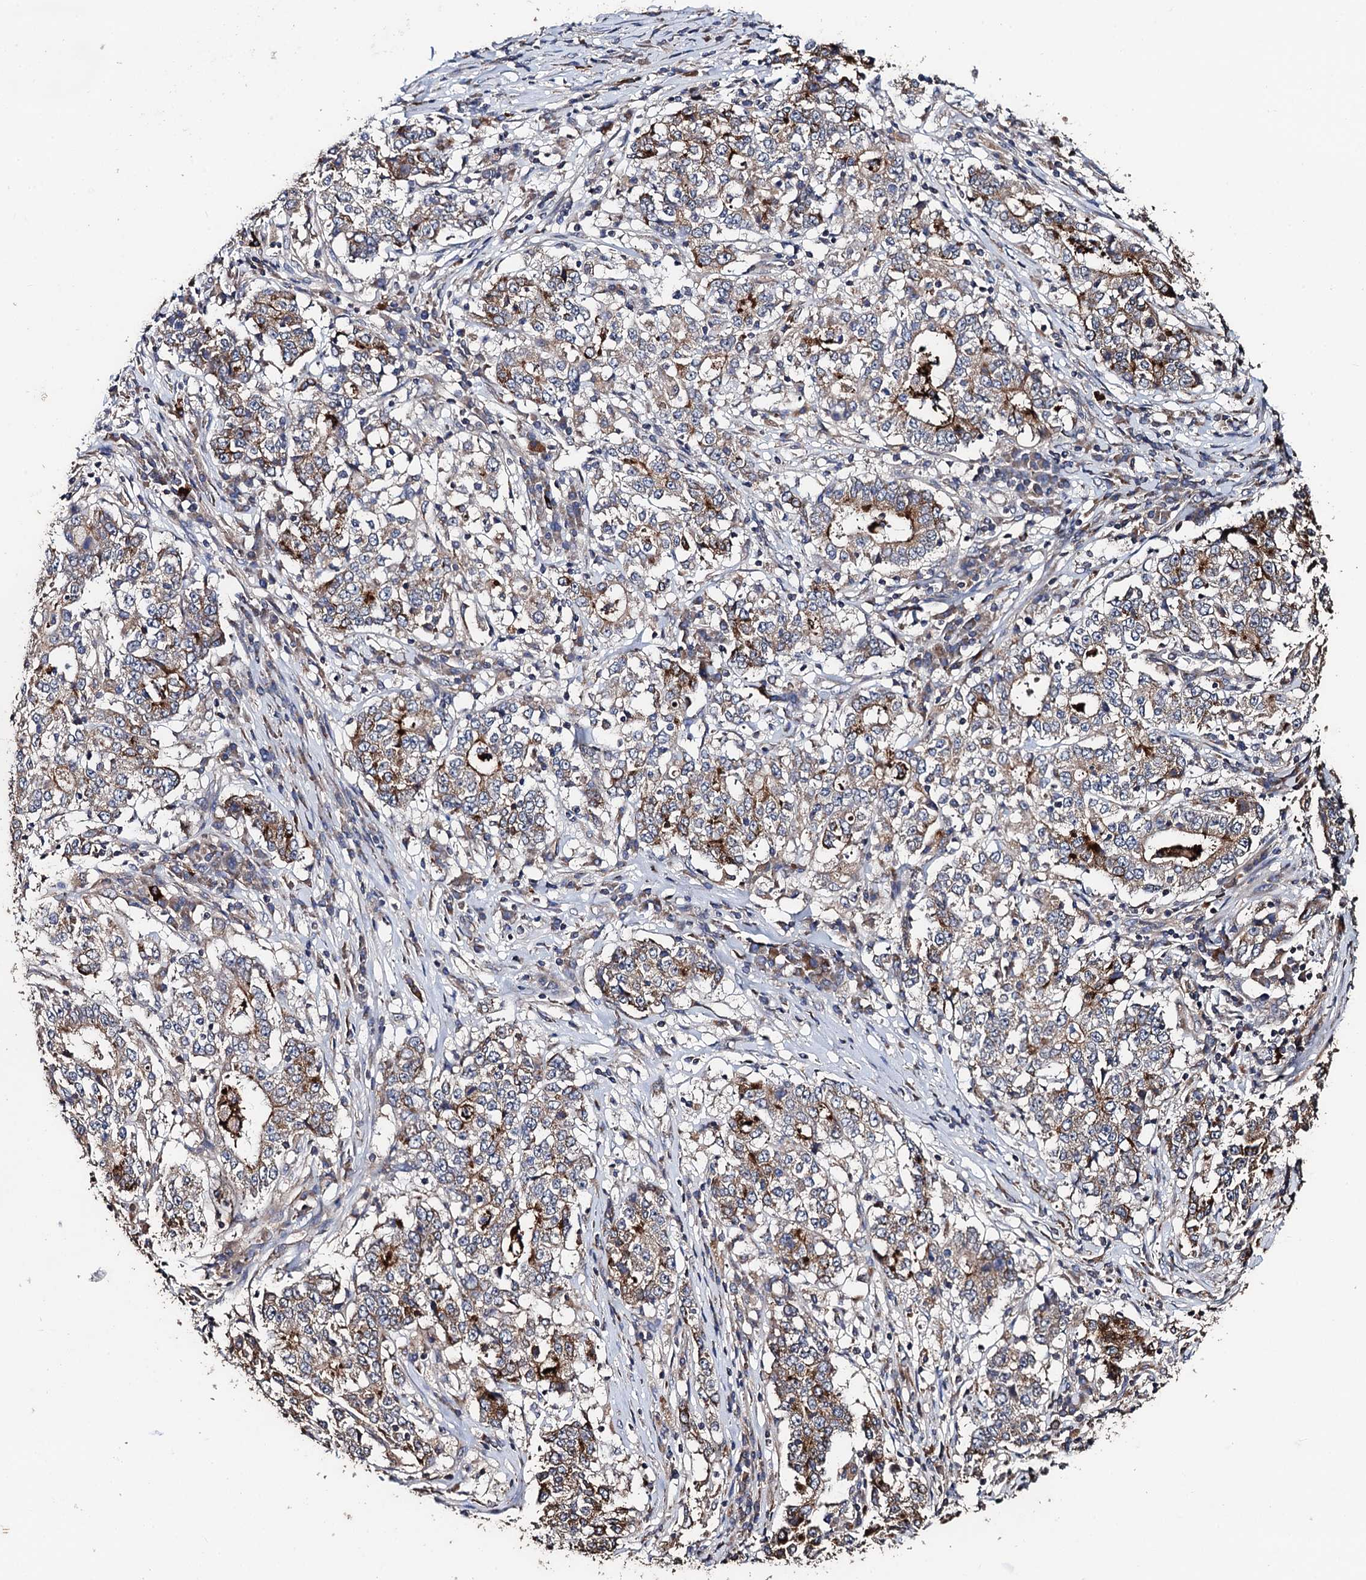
{"staining": {"intensity": "moderate", "quantity": "25%-75%", "location": "cytoplasmic/membranous"}, "tissue": "stomach cancer", "cell_type": "Tumor cells", "image_type": "cancer", "snomed": [{"axis": "morphology", "description": "Adenocarcinoma, NOS"}, {"axis": "topography", "description": "Stomach"}], "caption": "Tumor cells reveal medium levels of moderate cytoplasmic/membranous staining in approximately 25%-75% of cells in stomach cancer (adenocarcinoma).", "gene": "PPTC7", "patient": {"sex": "male", "age": 59}}